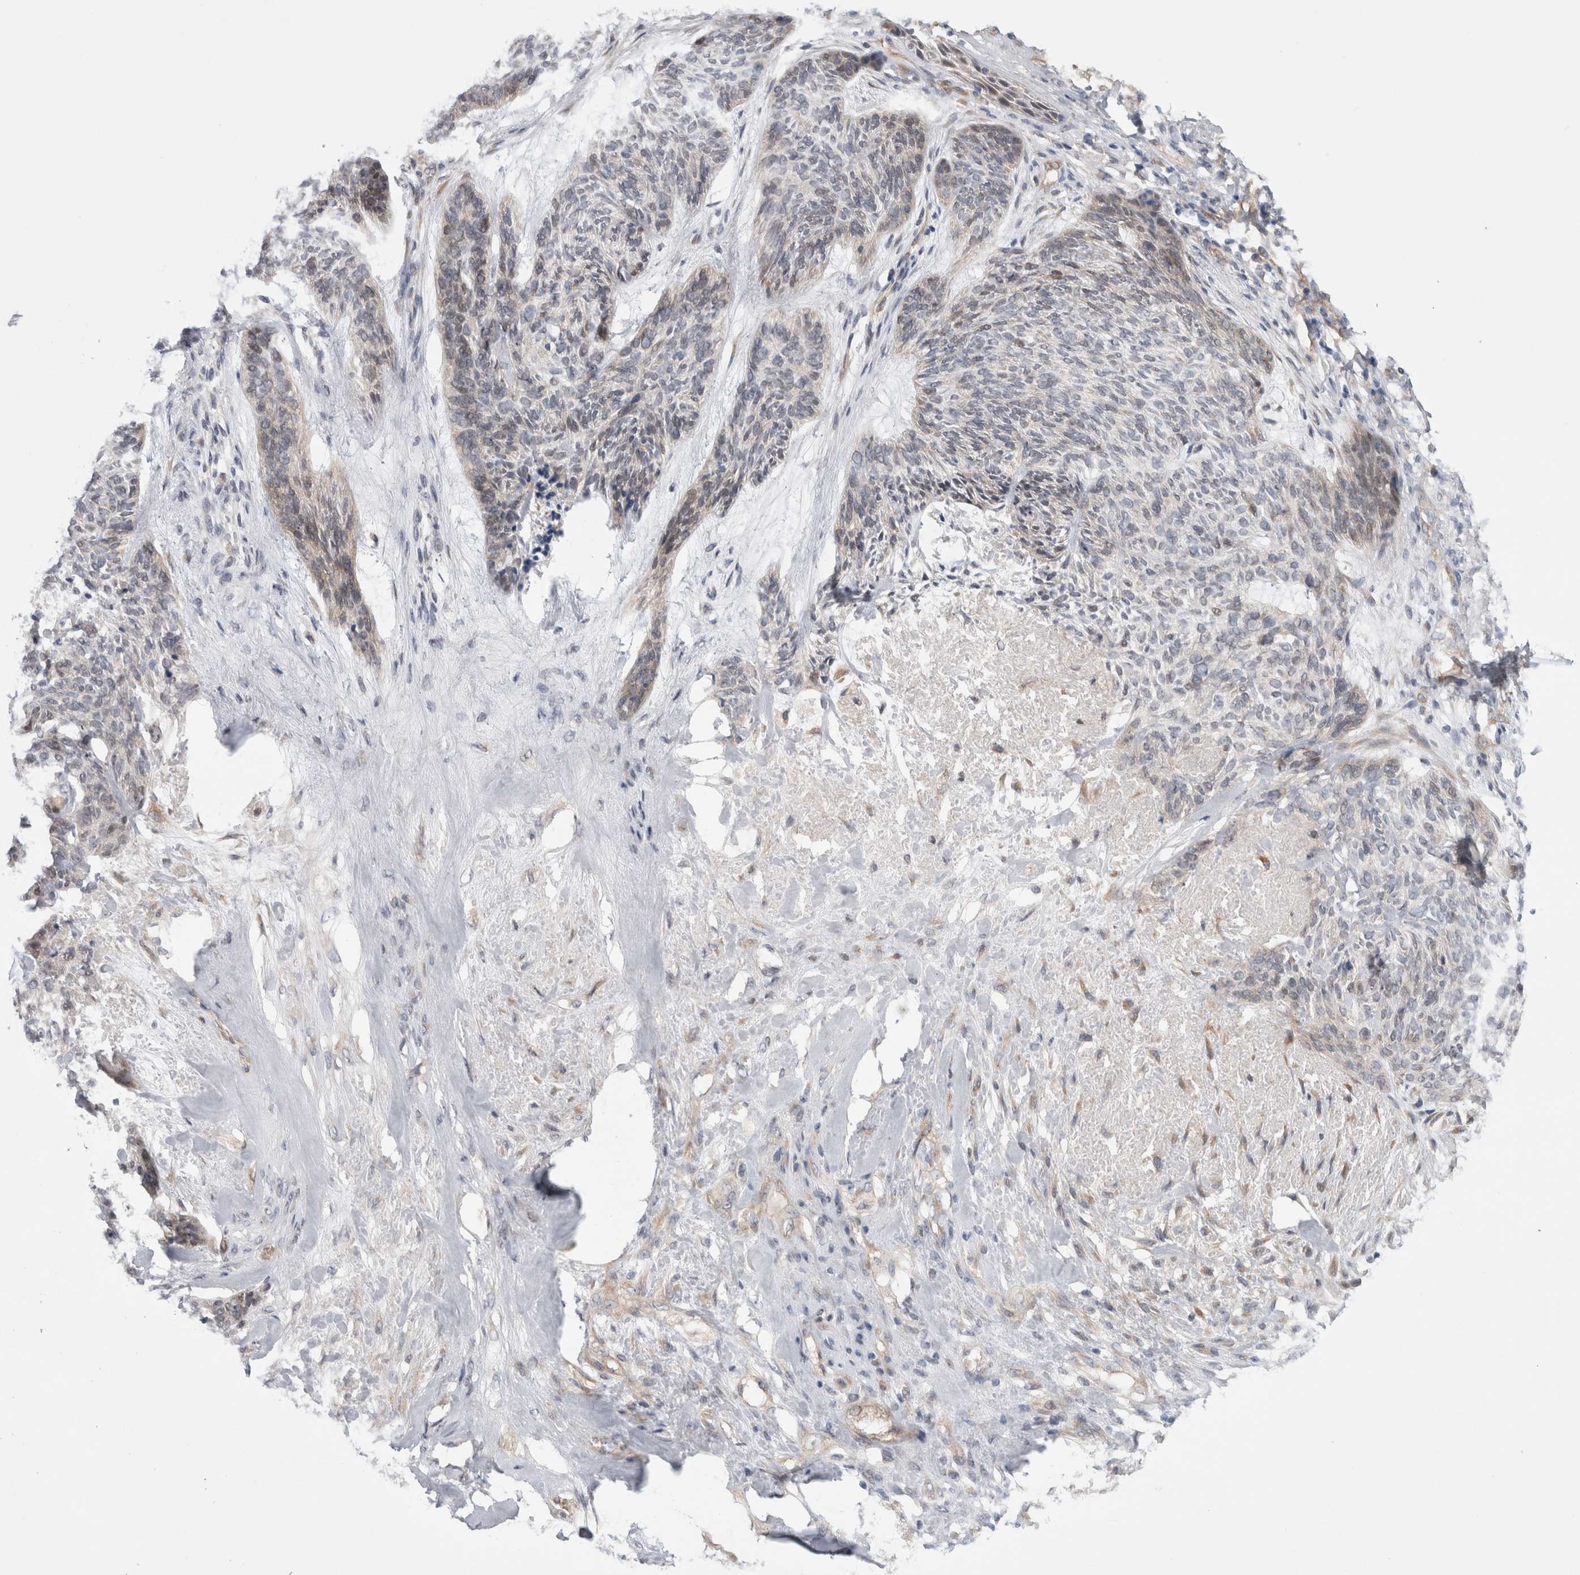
{"staining": {"intensity": "weak", "quantity": "<25%", "location": "cytoplasmic/membranous,nuclear"}, "tissue": "skin cancer", "cell_type": "Tumor cells", "image_type": "cancer", "snomed": [{"axis": "morphology", "description": "Basal cell carcinoma"}, {"axis": "topography", "description": "Skin"}], "caption": "Immunohistochemical staining of human skin cancer (basal cell carcinoma) demonstrates no significant positivity in tumor cells.", "gene": "TAFA5", "patient": {"sex": "male", "age": 55}}